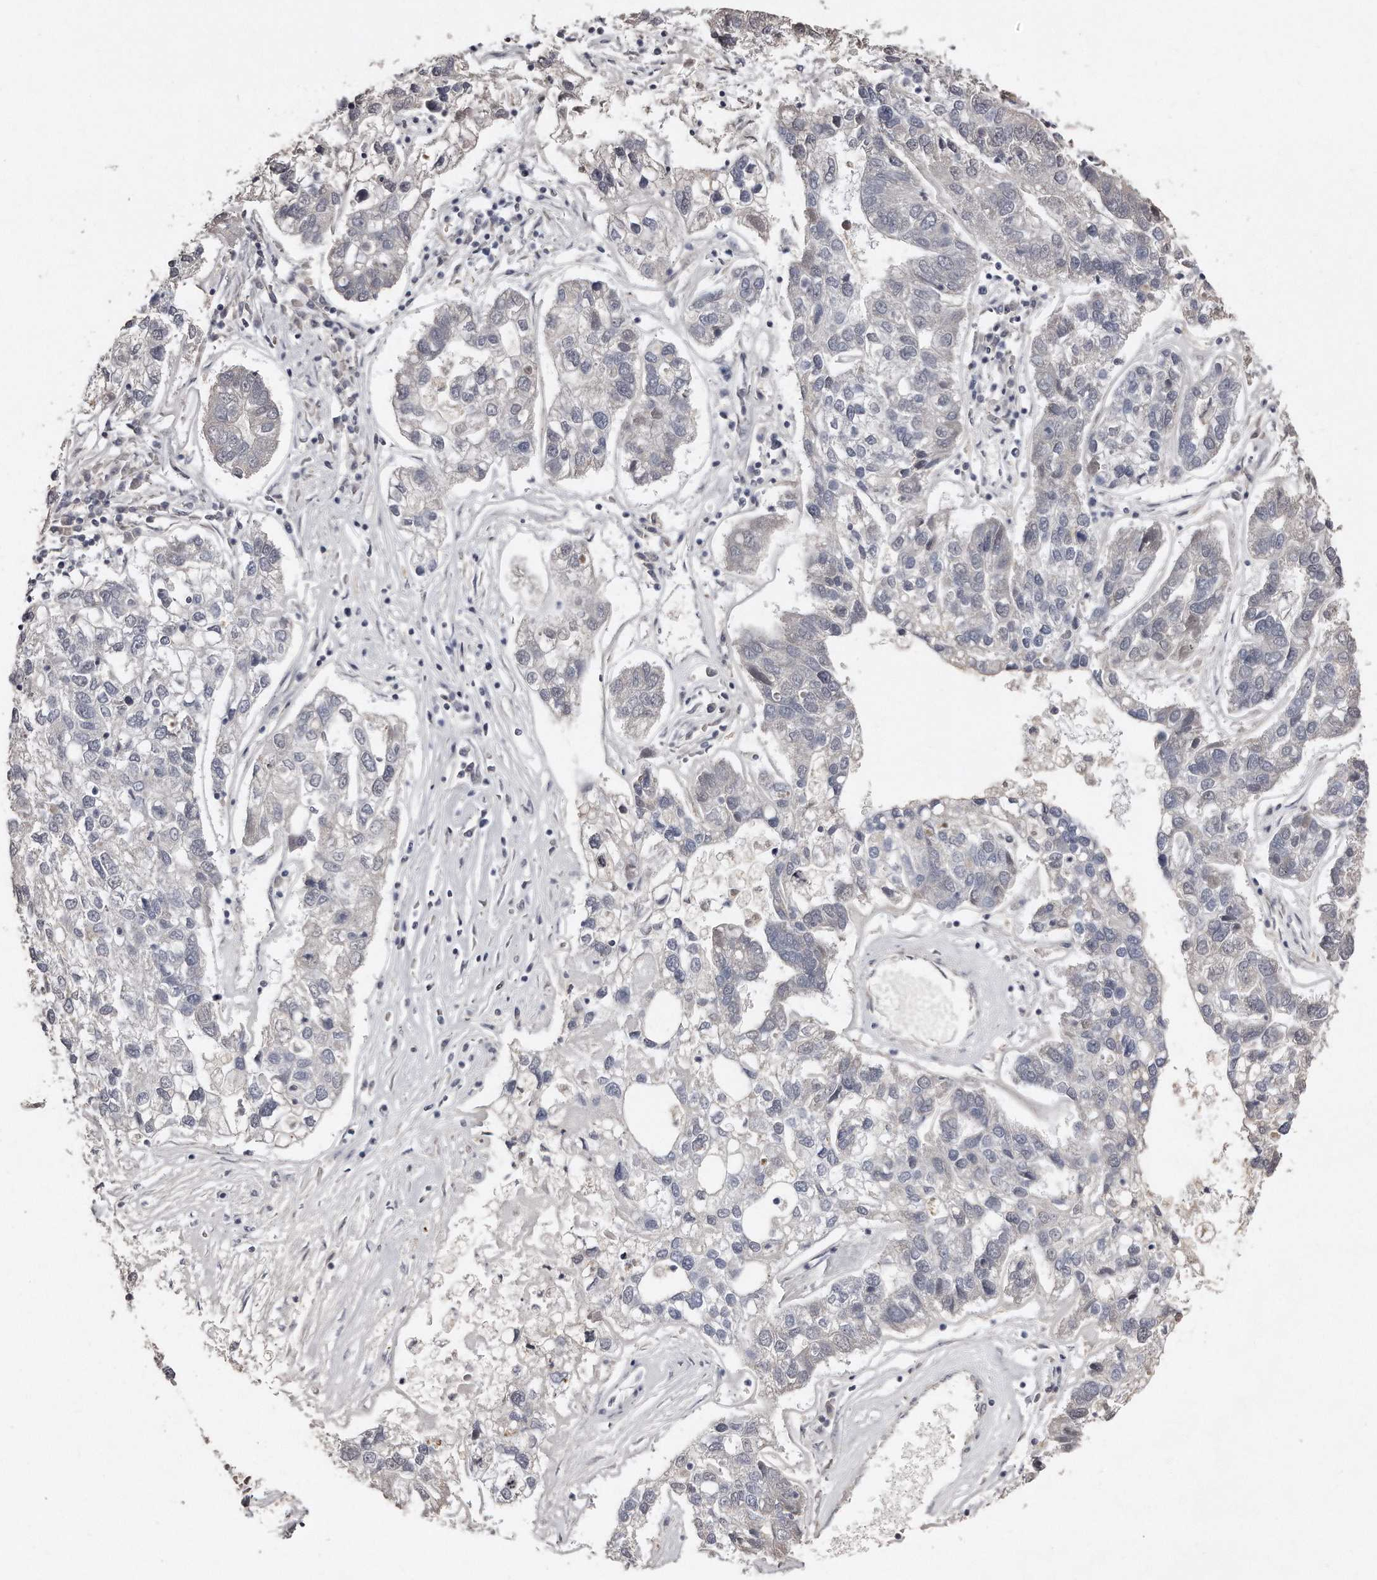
{"staining": {"intensity": "negative", "quantity": "none", "location": "none"}, "tissue": "pancreatic cancer", "cell_type": "Tumor cells", "image_type": "cancer", "snomed": [{"axis": "morphology", "description": "Adenocarcinoma, NOS"}, {"axis": "topography", "description": "Pancreas"}], "caption": "Immunohistochemical staining of adenocarcinoma (pancreatic) displays no significant expression in tumor cells.", "gene": "LMOD1", "patient": {"sex": "female", "age": 61}}